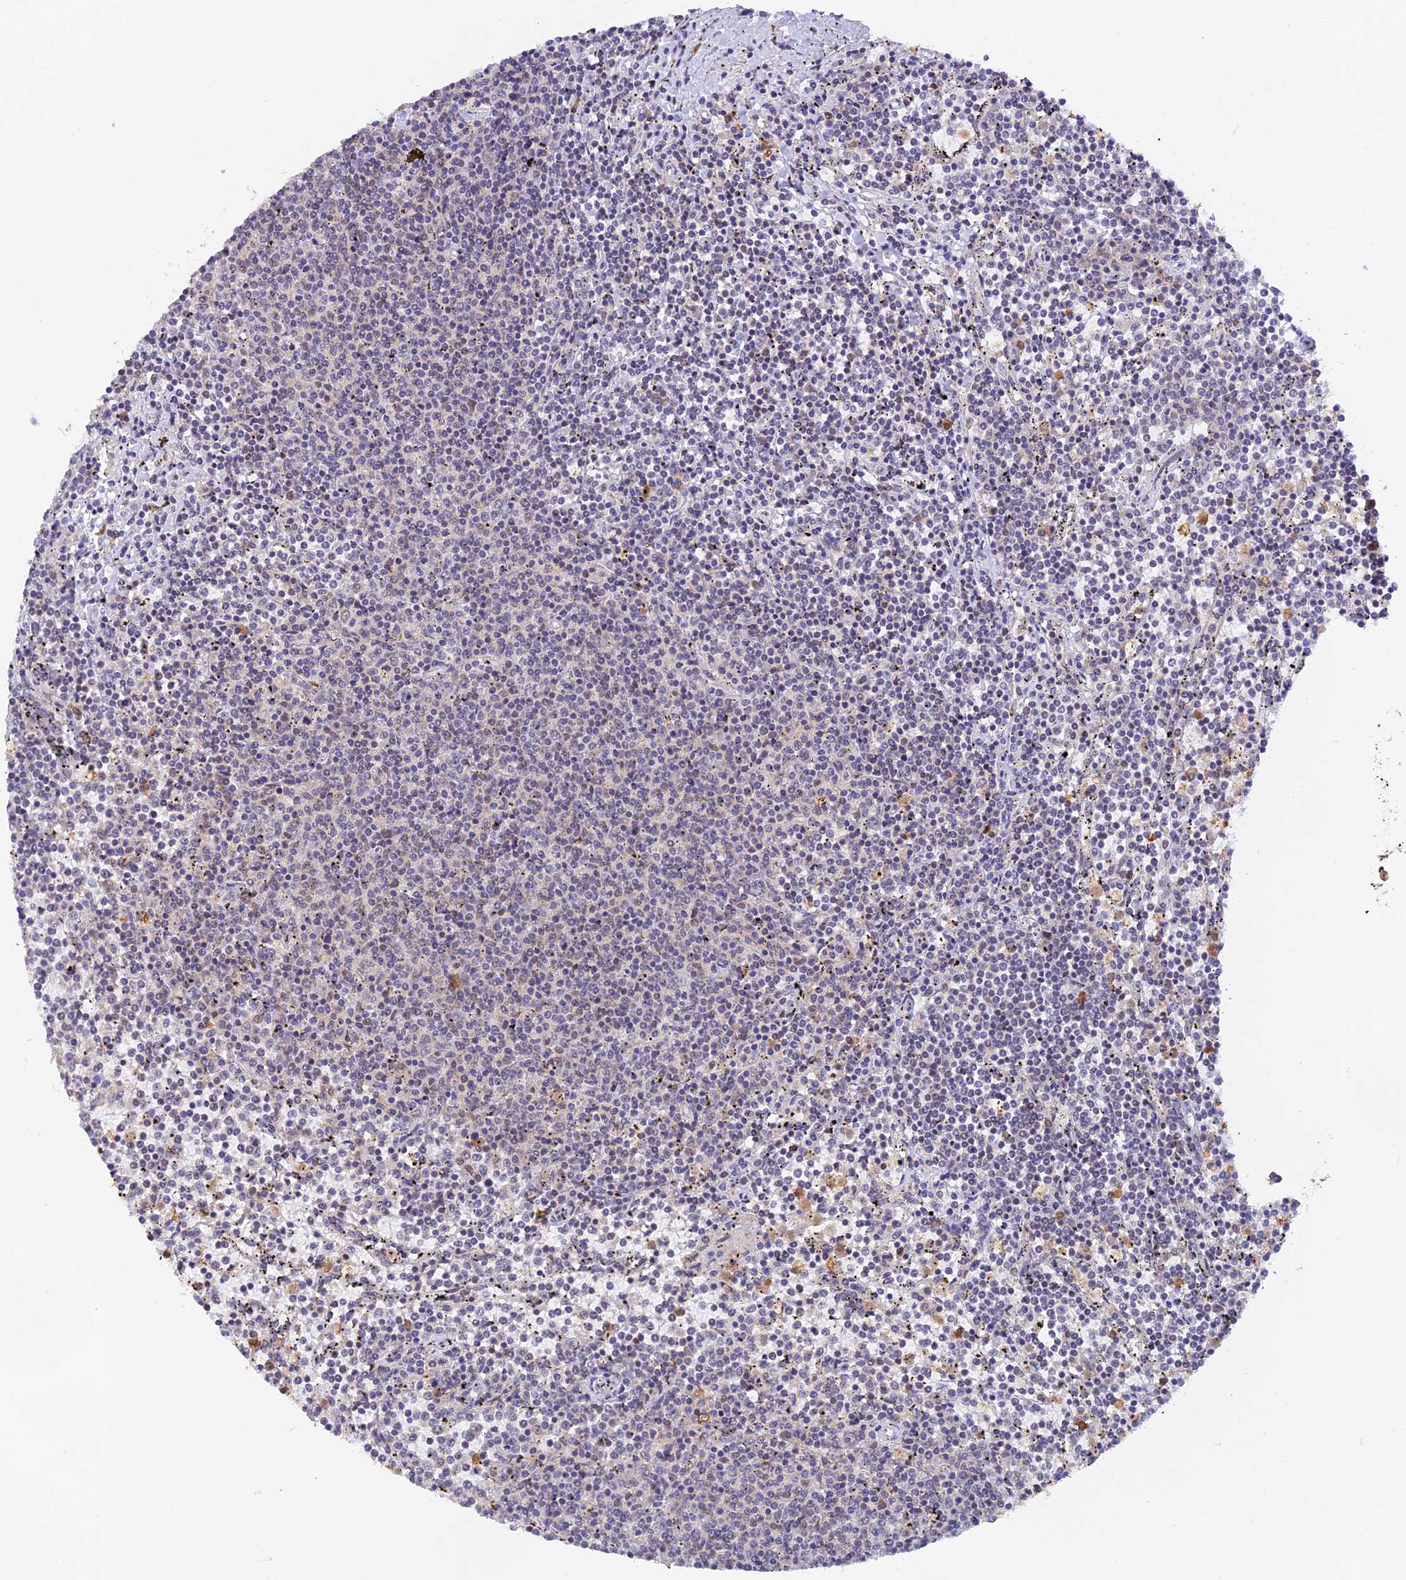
{"staining": {"intensity": "negative", "quantity": "none", "location": "none"}, "tissue": "lymphoma", "cell_type": "Tumor cells", "image_type": "cancer", "snomed": [{"axis": "morphology", "description": "Malignant lymphoma, non-Hodgkin's type, Low grade"}, {"axis": "topography", "description": "Spleen"}], "caption": "Immunohistochemical staining of human lymphoma displays no significant expression in tumor cells.", "gene": "PEX16", "patient": {"sex": "female", "age": 50}}